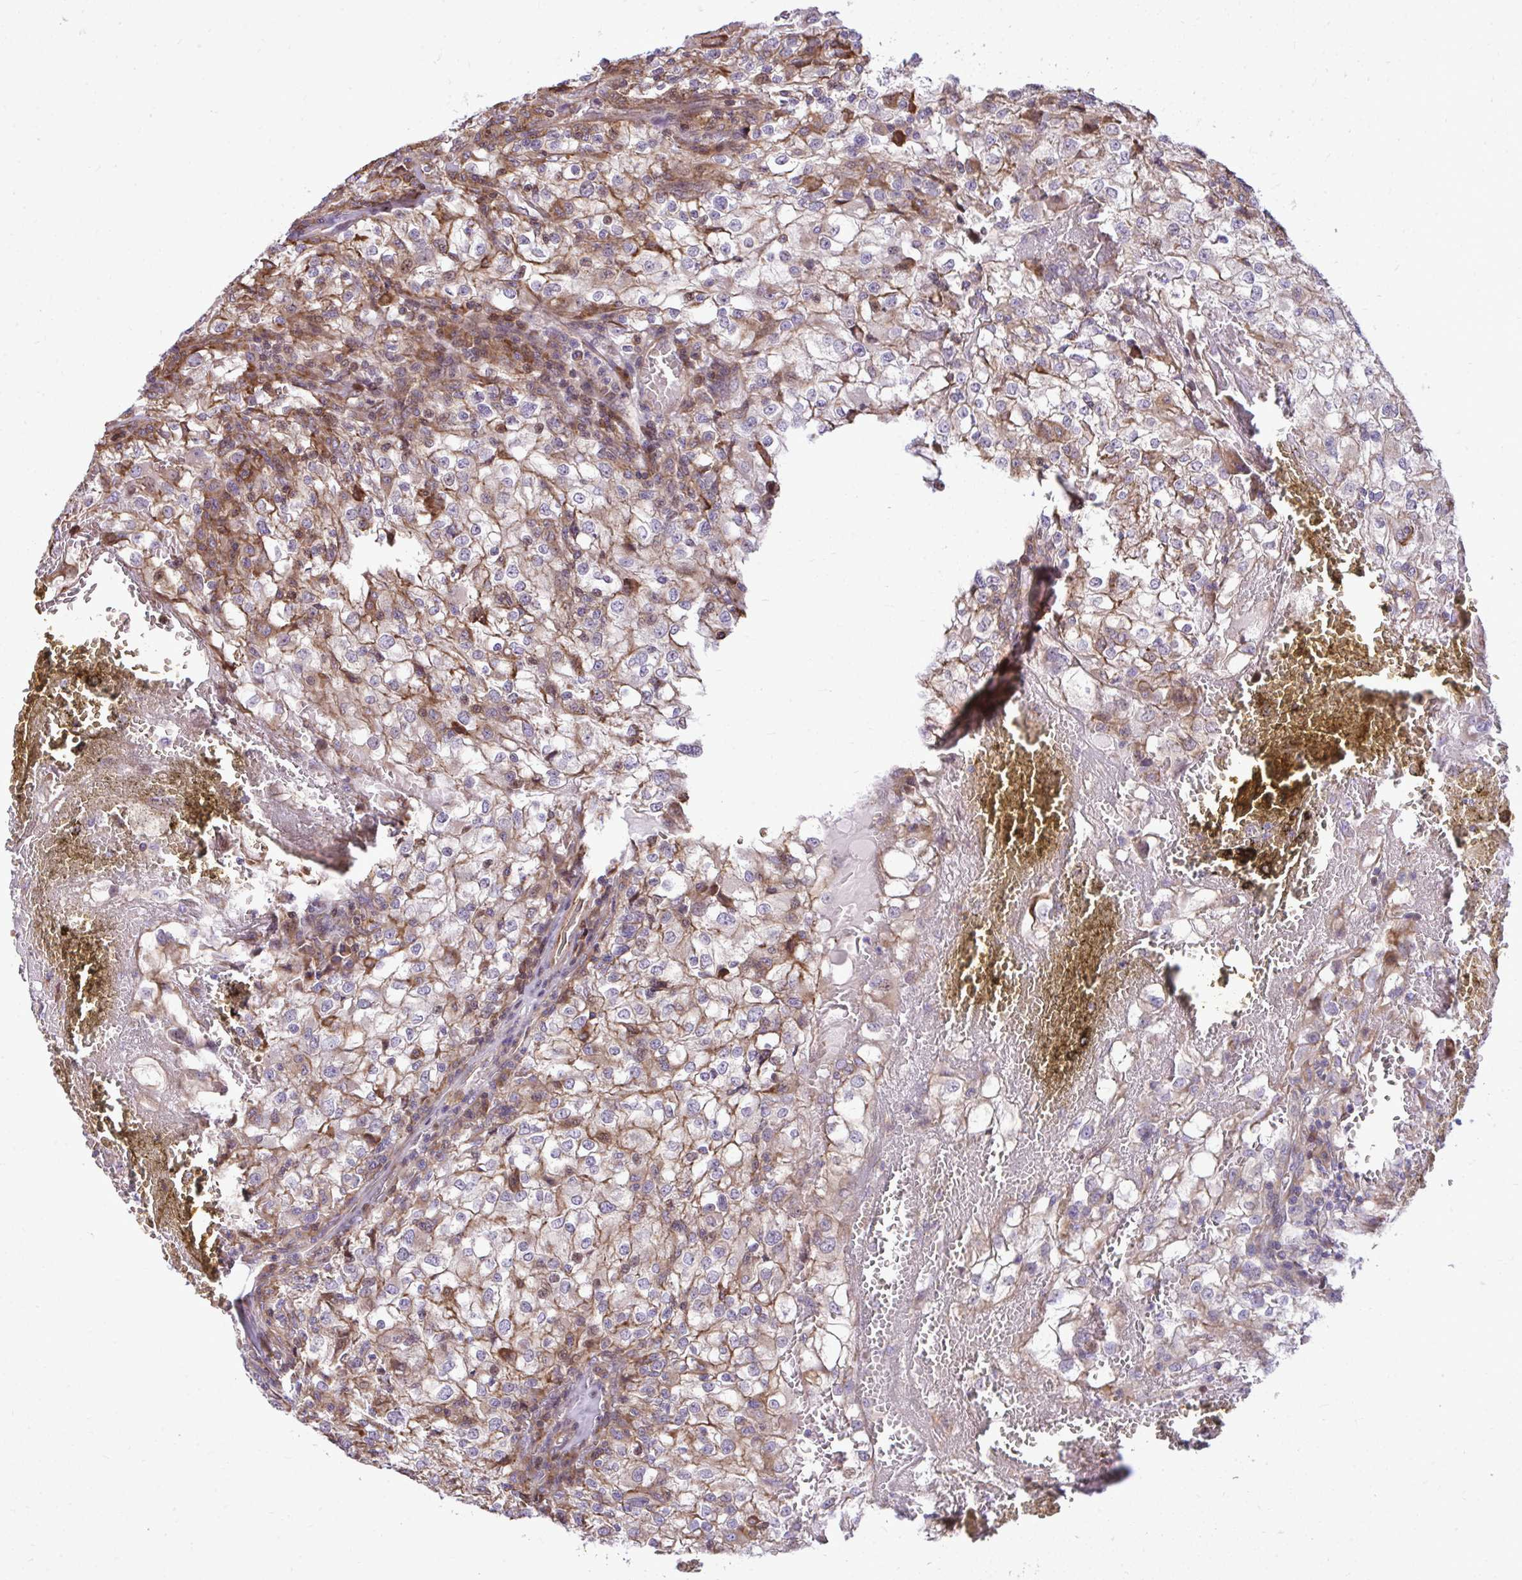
{"staining": {"intensity": "moderate", "quantity": "25%-75%", "location": "cytoplasmic/membranous"}, "tissue": "renal cancer", "cell_type": "Tumor cells", "image_type": "cancer", "snomed": [{"axis": "morphology", "description": "Adenocarcinoma, NOS"}, {"axis": "topography", "description": "Kidney"}], "caption": "There is medium levels of moderate cytoplasmic/membranous positivity in tumor cells of renal adenocarcinoma, as demonstrated by immunohistochemical staining (brown color).", "gene": "ZSCAN9", "patient": {"sex": "female", "age": 74}}